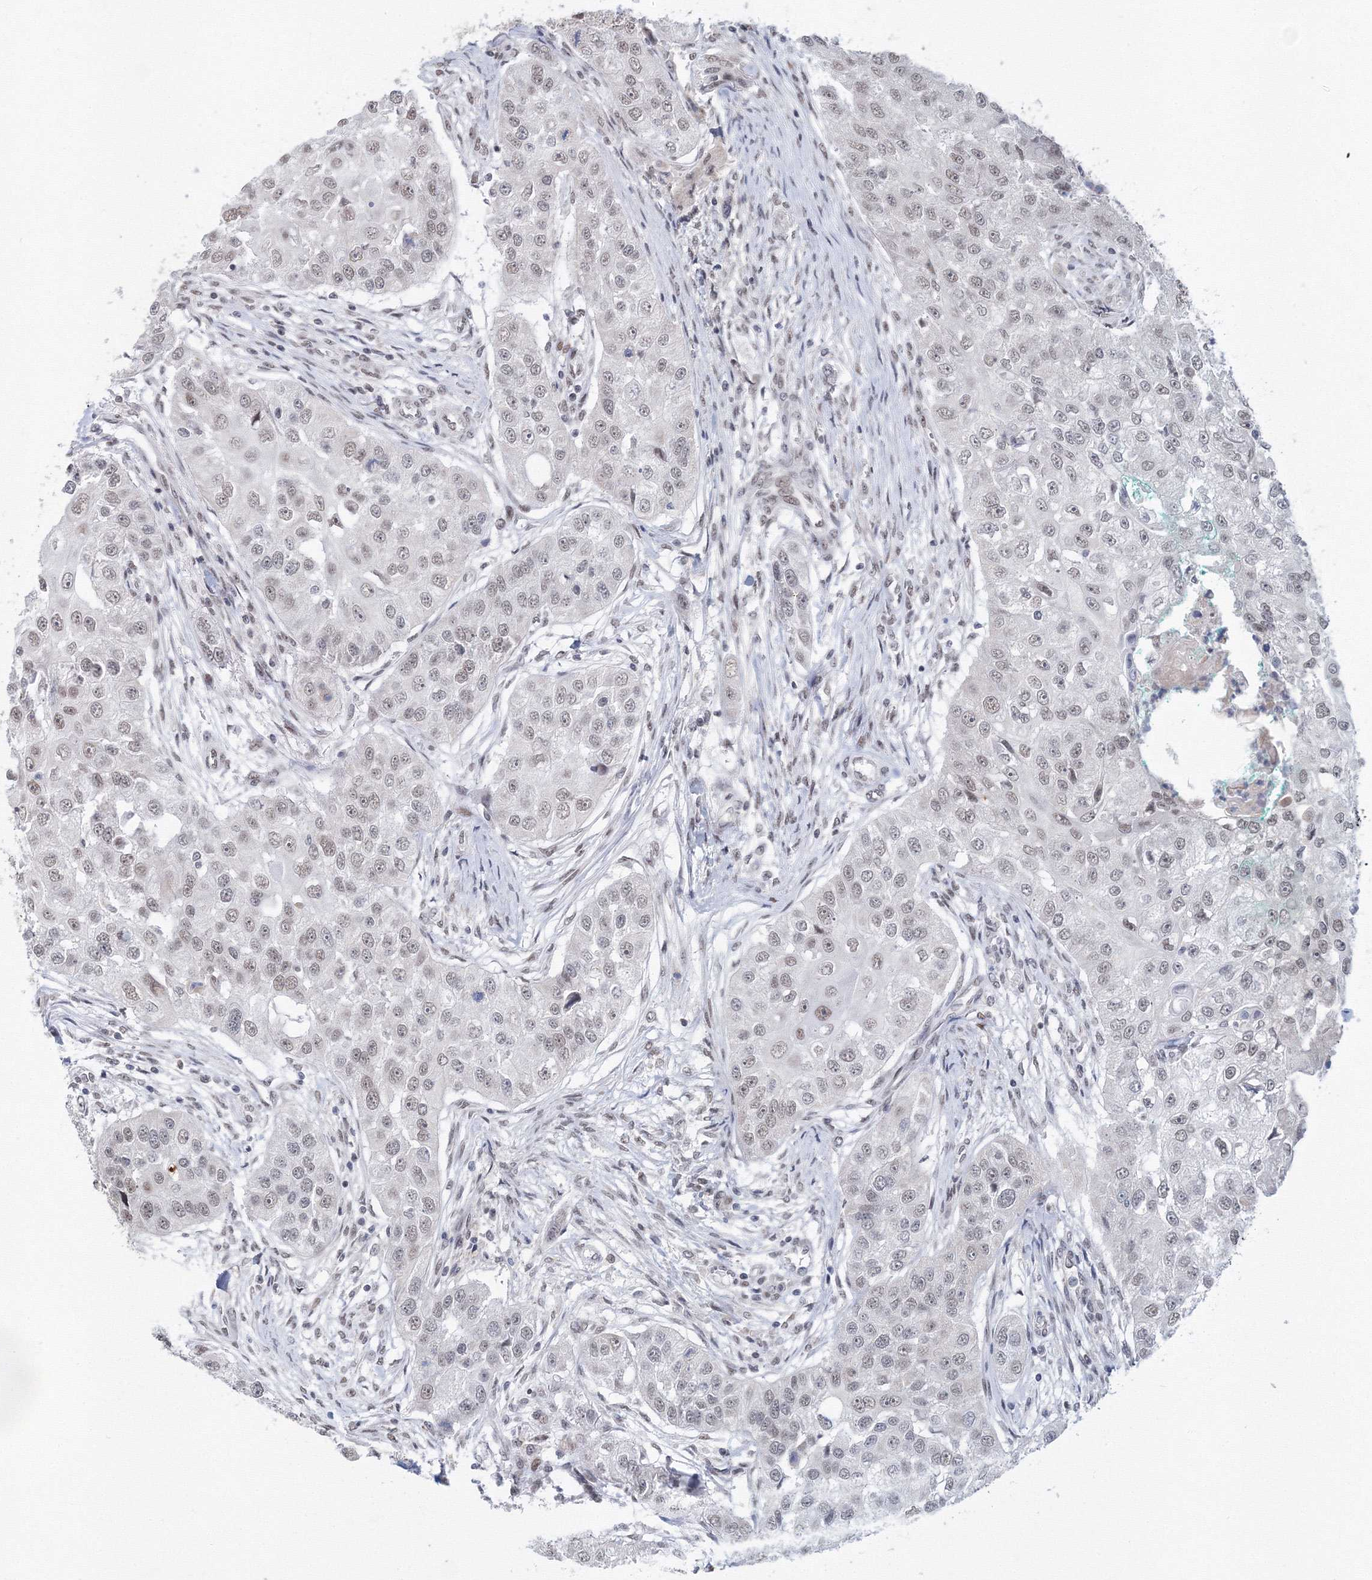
{"staining": {"intensity": "weak", "quantity": "<25%", "location": "nuclear"}, "tissue": "head and neck cancer", "cell_type": "Tumor cells", "image_type": "cancer", "snomed": [{"axis": "morphology", "description": "Normal tissue, NOS"}, {"axis": "morphology", "description": "Squamous cell carcinoma, NOS"}, {"axis": "topography", "description": "Skeletal muscle"}, {"axis": "topography", "description": "Head-Neck"}], "caption": "Image shows no protein positivity in tumor cells of head and neck squamous cell carcinoma tissue.", "gene": "SF3B6", "patient": {"sex": "male", "age": 51}}